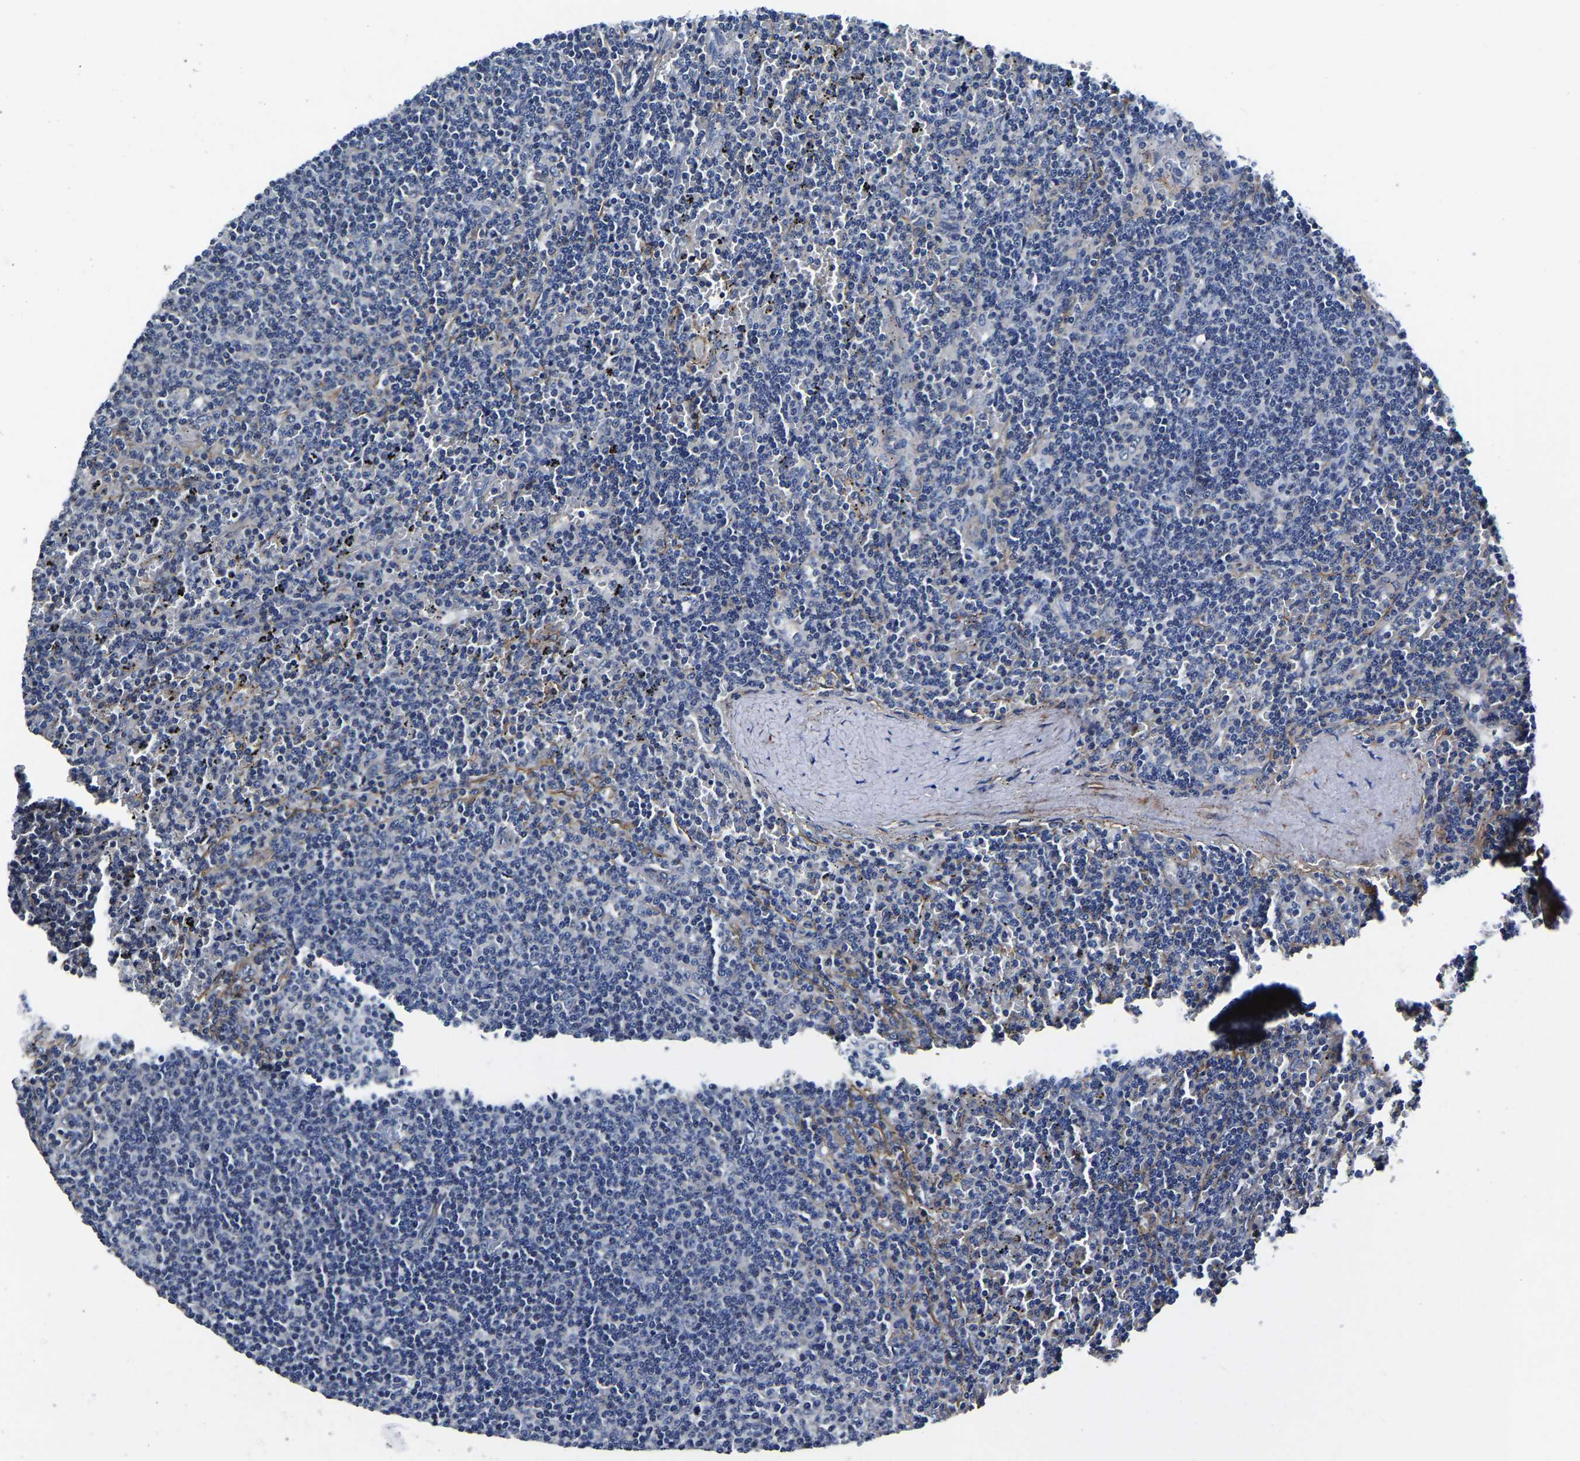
{"staining": {"intensity": "negative", "quantity": "none", "location": "none"}, "tissue": "lymphoma", "cell_type": "Tumor cells", "image_type": "cancer", "snomed": [{"axis": "morphology", "description": "Malignant lymphoma, non-Hodgkin's type, Low grade"}, {"axis": "topography", "description": "Spleen"}], "caption": "This is a histopathology image of immunohistochemistry staining of lymphoma, which shows no expression in tumor cells.", "gene": "KCTD17", "patient": {"sex": "female", "age": 50}}